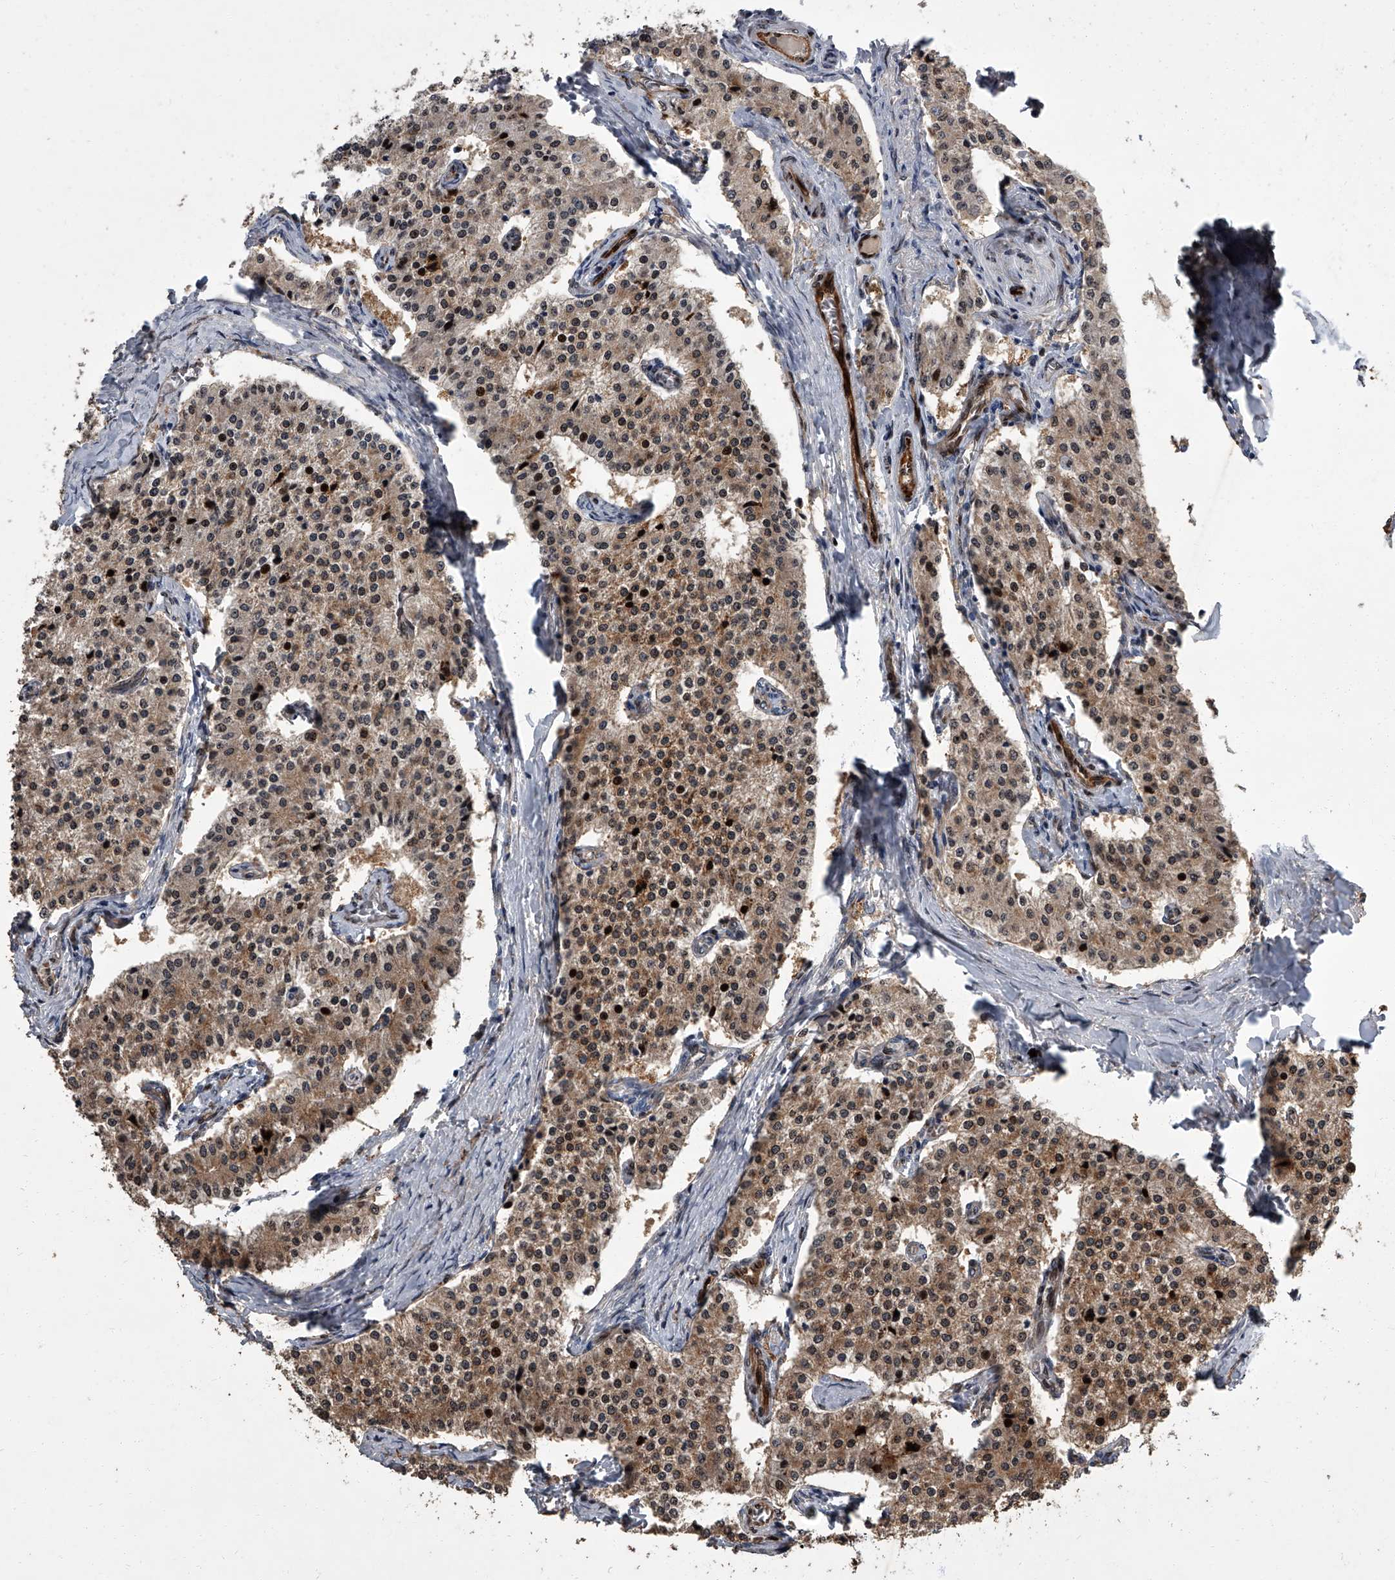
{"staining": {"intensity": "moderate", "quantity": ">75%", "location": "cytoplasmic/membranous,nuclear"}, "tissue": "carcinoid", "cell_type": "Tumor cells", "image_type": "cancer", "snomed": [{"axis": "morphology", "description": "Carcinoid, malignant, NOS"}, {"axis": "topography", "description": "Colon"}], "caption": "IHC micrograph of human malignant carcinoid stained for a protein (brown), which exhibits medium levels of moderate cytoplasmic/membranous and nuclear expression in about >75% of tumor cells.", "gene": "LRRC8C", "patient": {"sex": "female", "age": 52}}